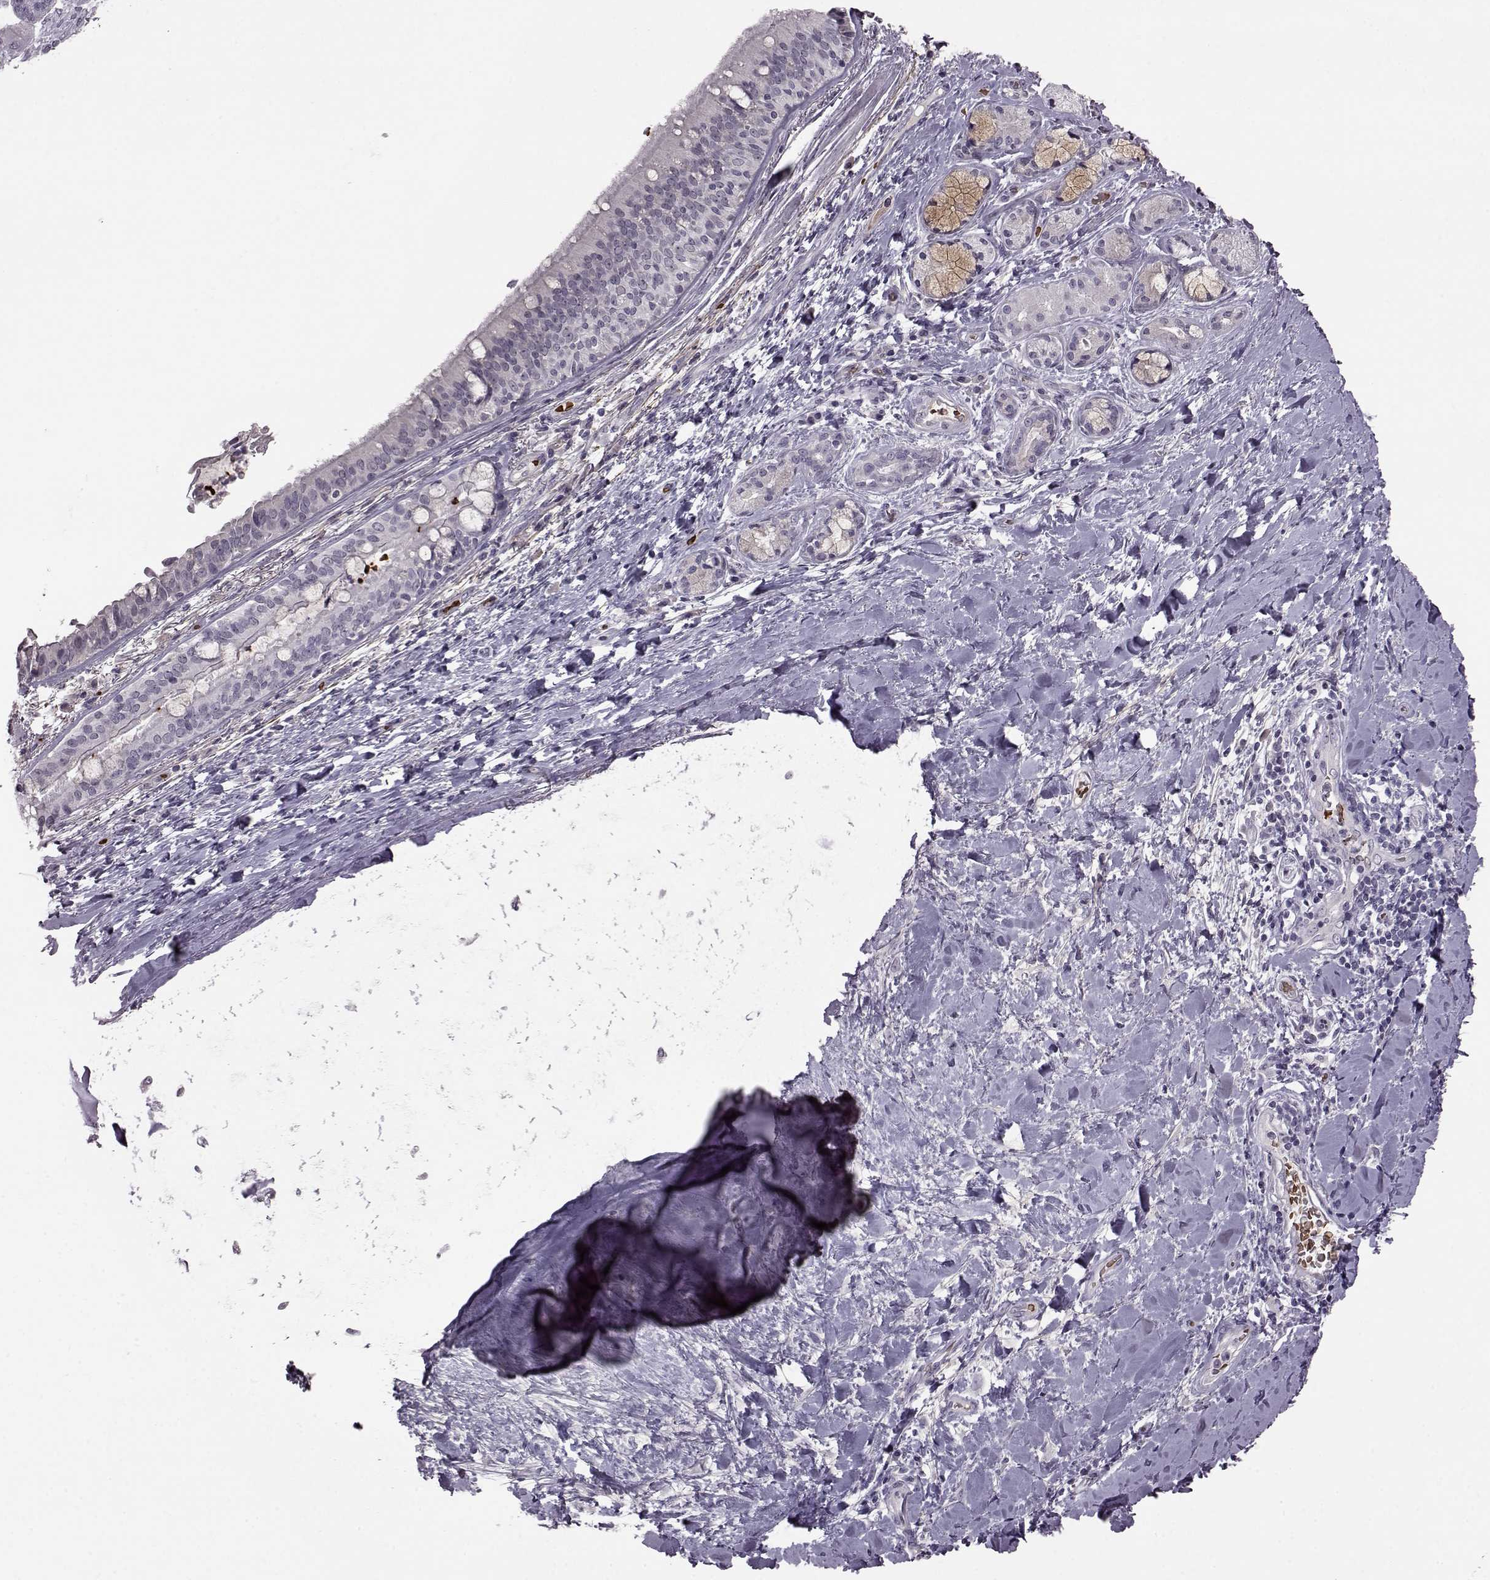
{"staining": {"intensity": "negative", "quantity": "none", "location": "none"}, "tissue": "bronchus", "cell_type": "Respiratory epithelial cells", "image_type": "normal", "snomed": [{"axis": "morphology", "description": "Normal tissue, NOS"}, {"axis": "morphology", "description": "Squamous cell carcinoma, NOS"}, {"axis": "topography", "description": "Bronchus"}, {"axis": "topography", "description": "Lung"}], "caption": "Immunohistochemistry of unremarkable human bronchus reveals no staining in respiratory epithelial cells.", "gene": "PROP1", "patient": {"sex": "male", "age": 69}}